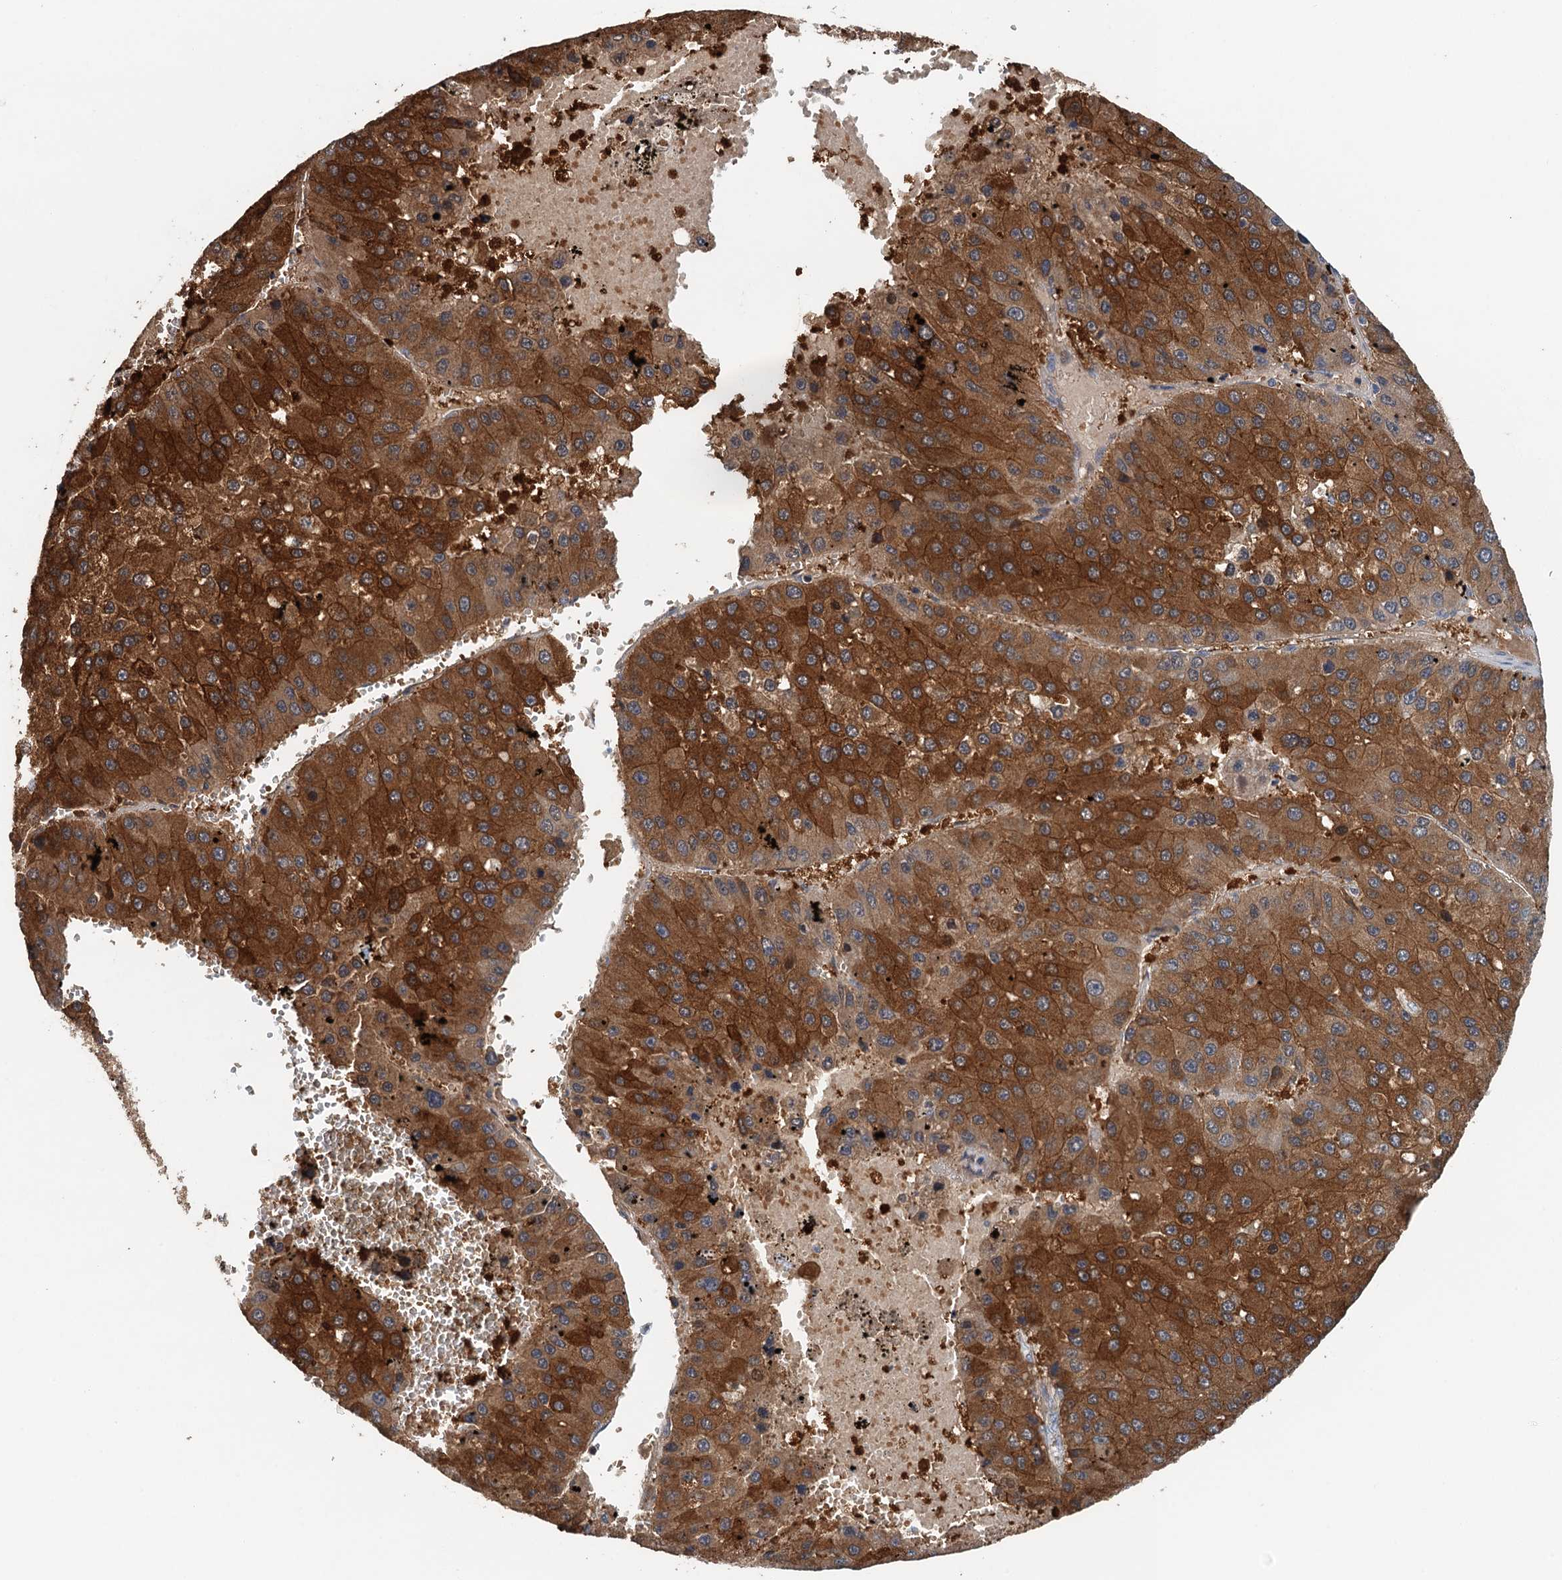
{"staining": {"intensity": "strong", "quantity": ">75%", "location": "cytoplasmic/membranous"}, "tissue": "liver cancer", "cell_type": "Tumor cells", "image_type": "cancer", "snomed": [{"axis": "morphology", "description": "Carcinoma, Hepatocellular, NOS"}, {"axis": "topography", "description": "Liver"}], "caption": "Immunohistochemical staining of liver cancer (hepatocellular carcinoma) displays high levels of strong cytoplasmic/membranous staining in about >75% of tumor cells.", "gene": "RSAD2", "patient": {"sex": "female", "age": 73}}